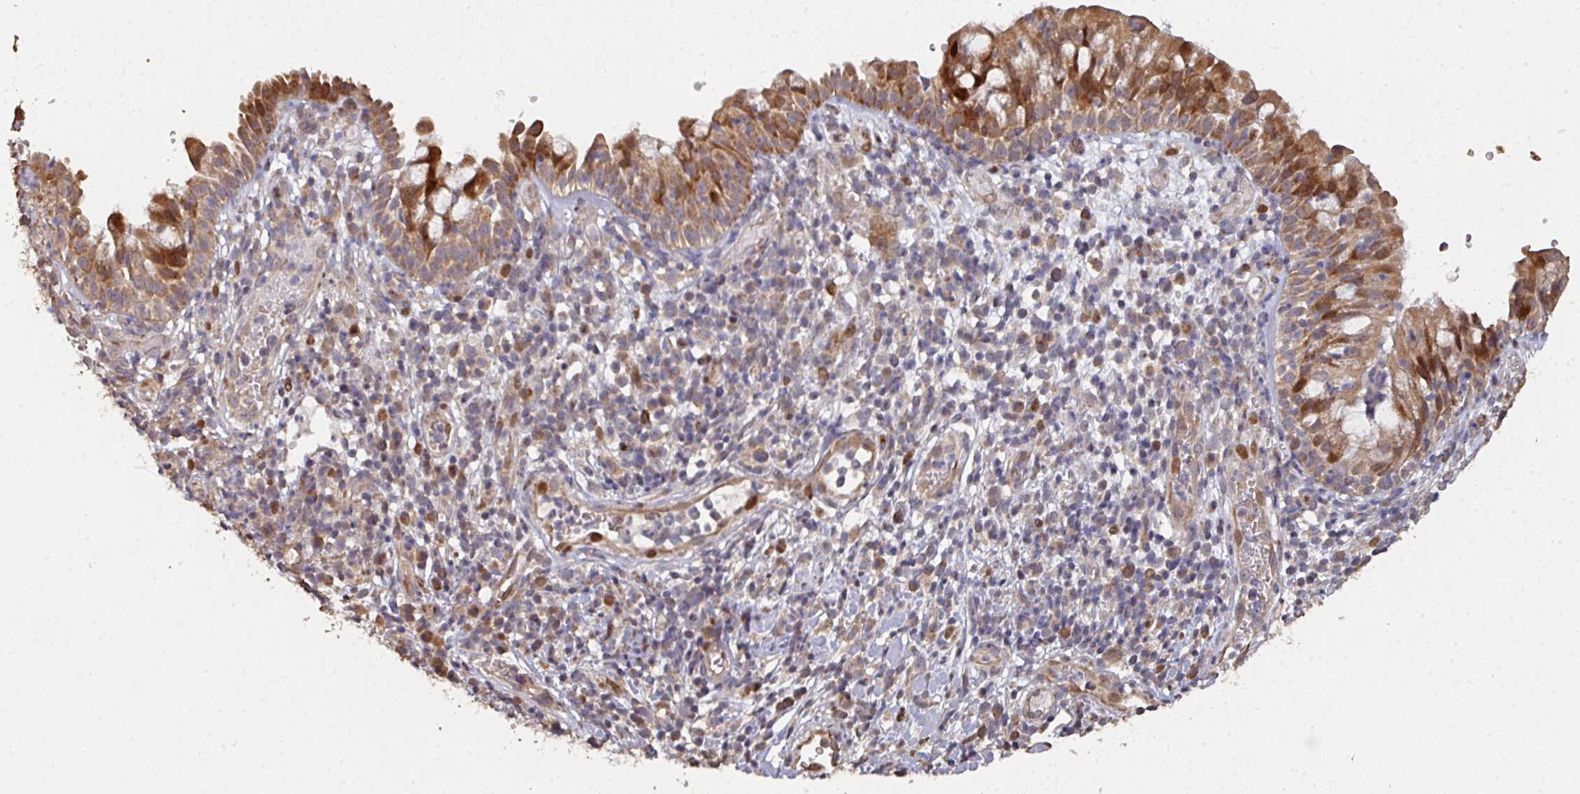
{"staining": {"intensity": "moderate", "quantity": ">75%", "location": "cytoplasmic/membranous"}, "tissue": "nasopharynx", "cell_type": "Respiratory epithelial cells", "image_type": "normal", "snomed": [{"axis": "morphology", "description": "Normal tissue, NOS"}, {"axis": "topography", "description": "Nasopharynx"}], "caption": "Protein staining of benign nasopharynx demonstrates moderate cytoplasmic/membranous positivity in about >75% of respiratory epithelial cells. (brown staining indicates protein expression, while blue staining denotes nuclei).", "gene": "CA7", "patient": {"sex": "male", "age": 65}}